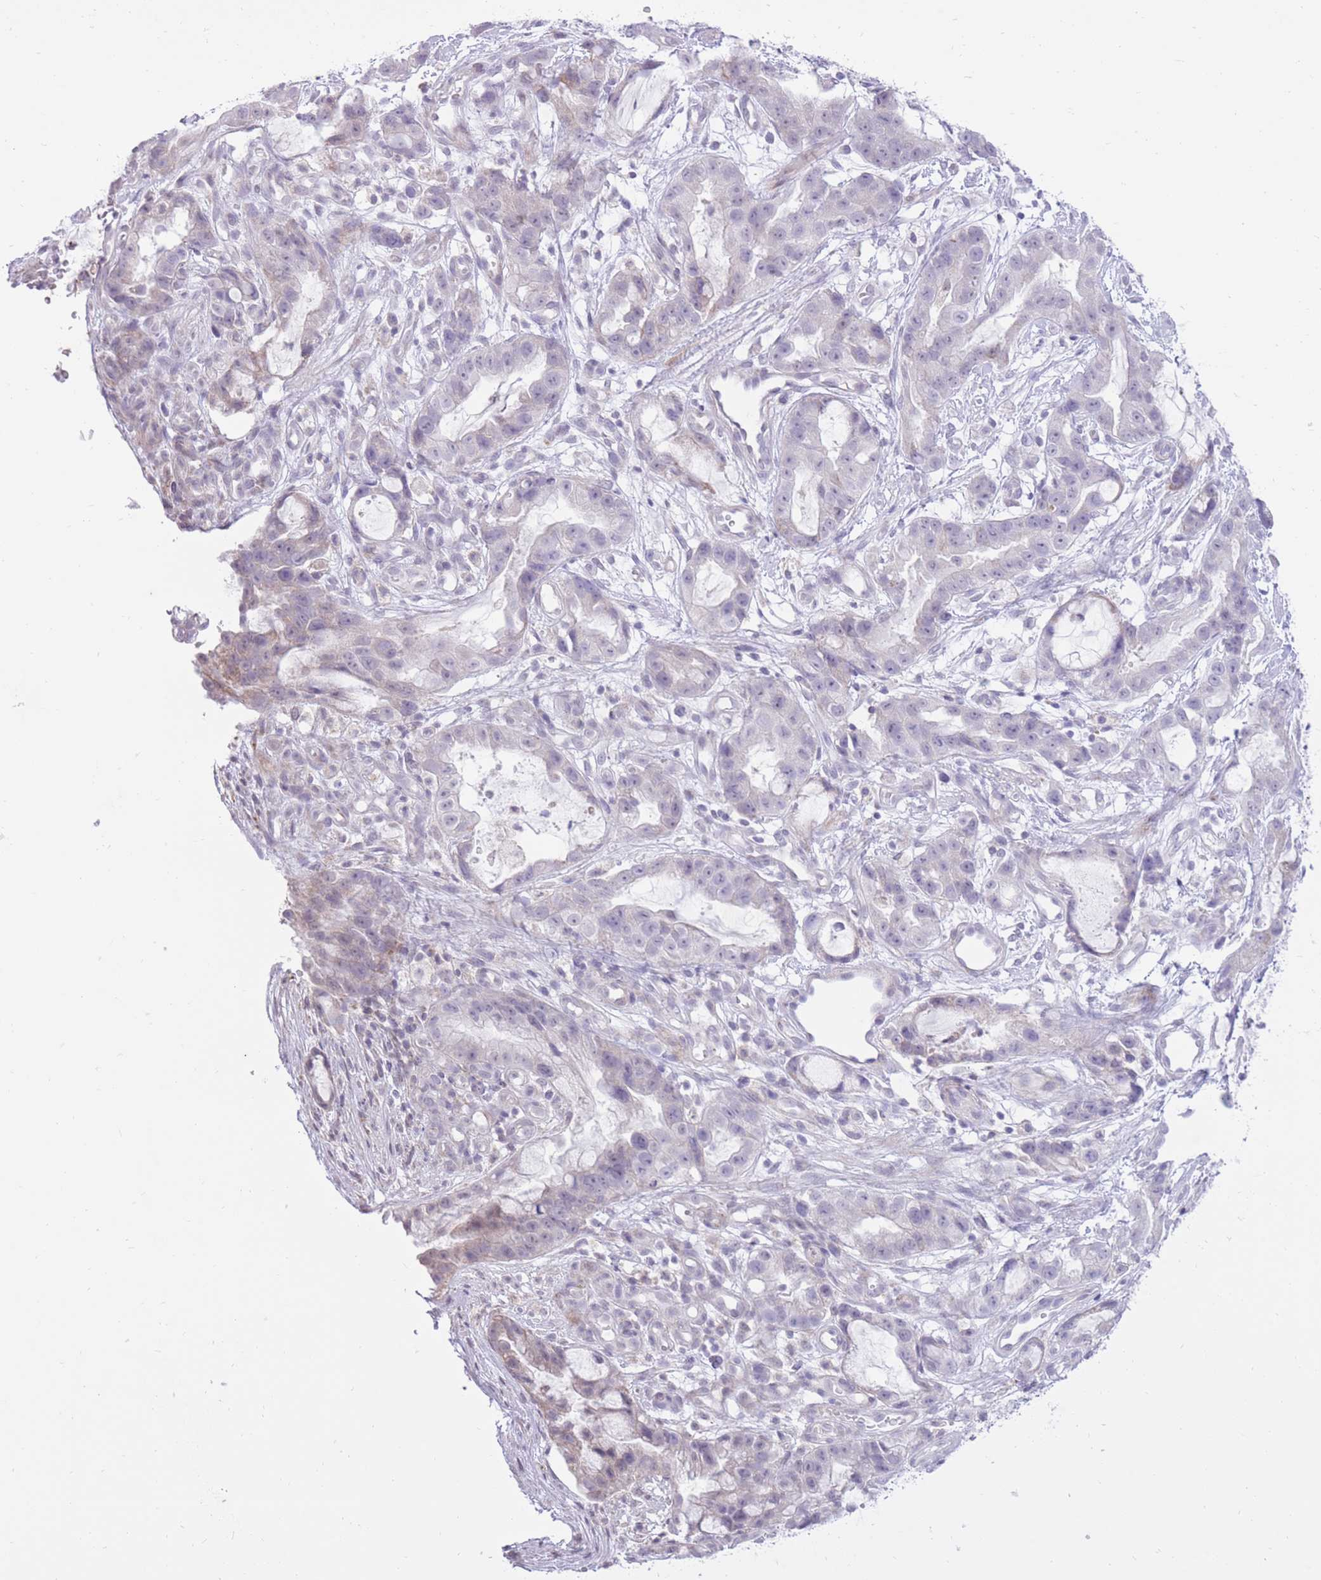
{"staining": {"intensity": "negative", "quantity": "none", "location": "none"}, "tissue": "stomach cancer", "cell_type": "Tumor cells", "image_type": "cancer", "snomed": [{"axis": "morphology", "description": "Adenocarcinoma, NOS"}, {"axis": "topography", "description": "Stomach"}], "caption": "Tumor cells show no significant protein staining in stomach cancer.", "gene": "DENND2D", "patient": {"sex": "male", "age": 55}}